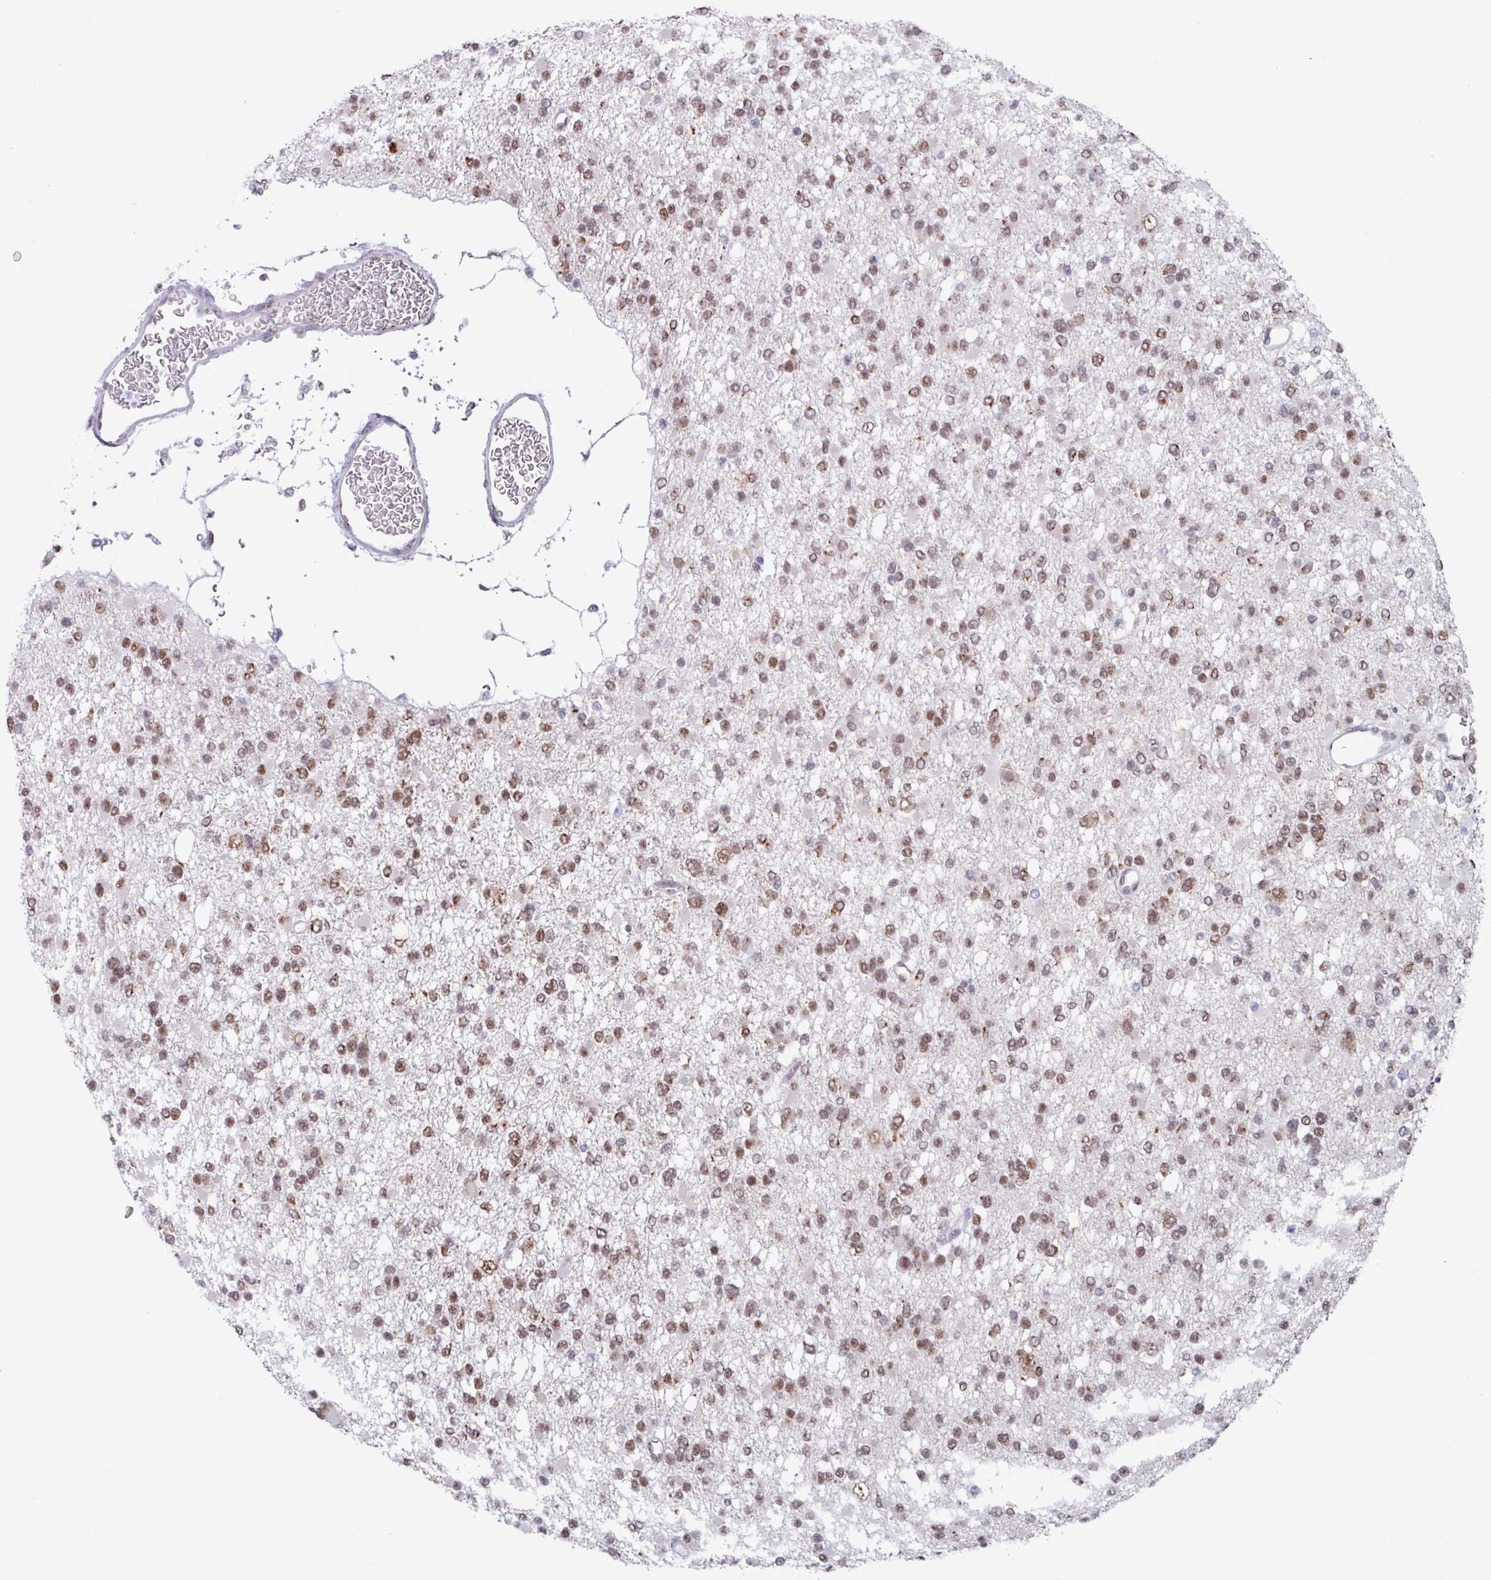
{"staining": {"intensity": "moderate", "quantity": ">75%", "location": "nuclear"}, "tissue": "glioma", "cell_type": "Tumor cells", "image_type": "cancer", "snomed": [{"axis": "morphology", "description": "Glioma, malignant, Low grade"}, {"axis": "topography", "description": "Brain"}], "caption": "DAB immunohistochemical staining of human malignant glioma (low-grade) displays moderate nuclear protein expression in about >75% of tumor cells.", "gene": "PUF60", "patient": {"sex": "female", "age": 22}}